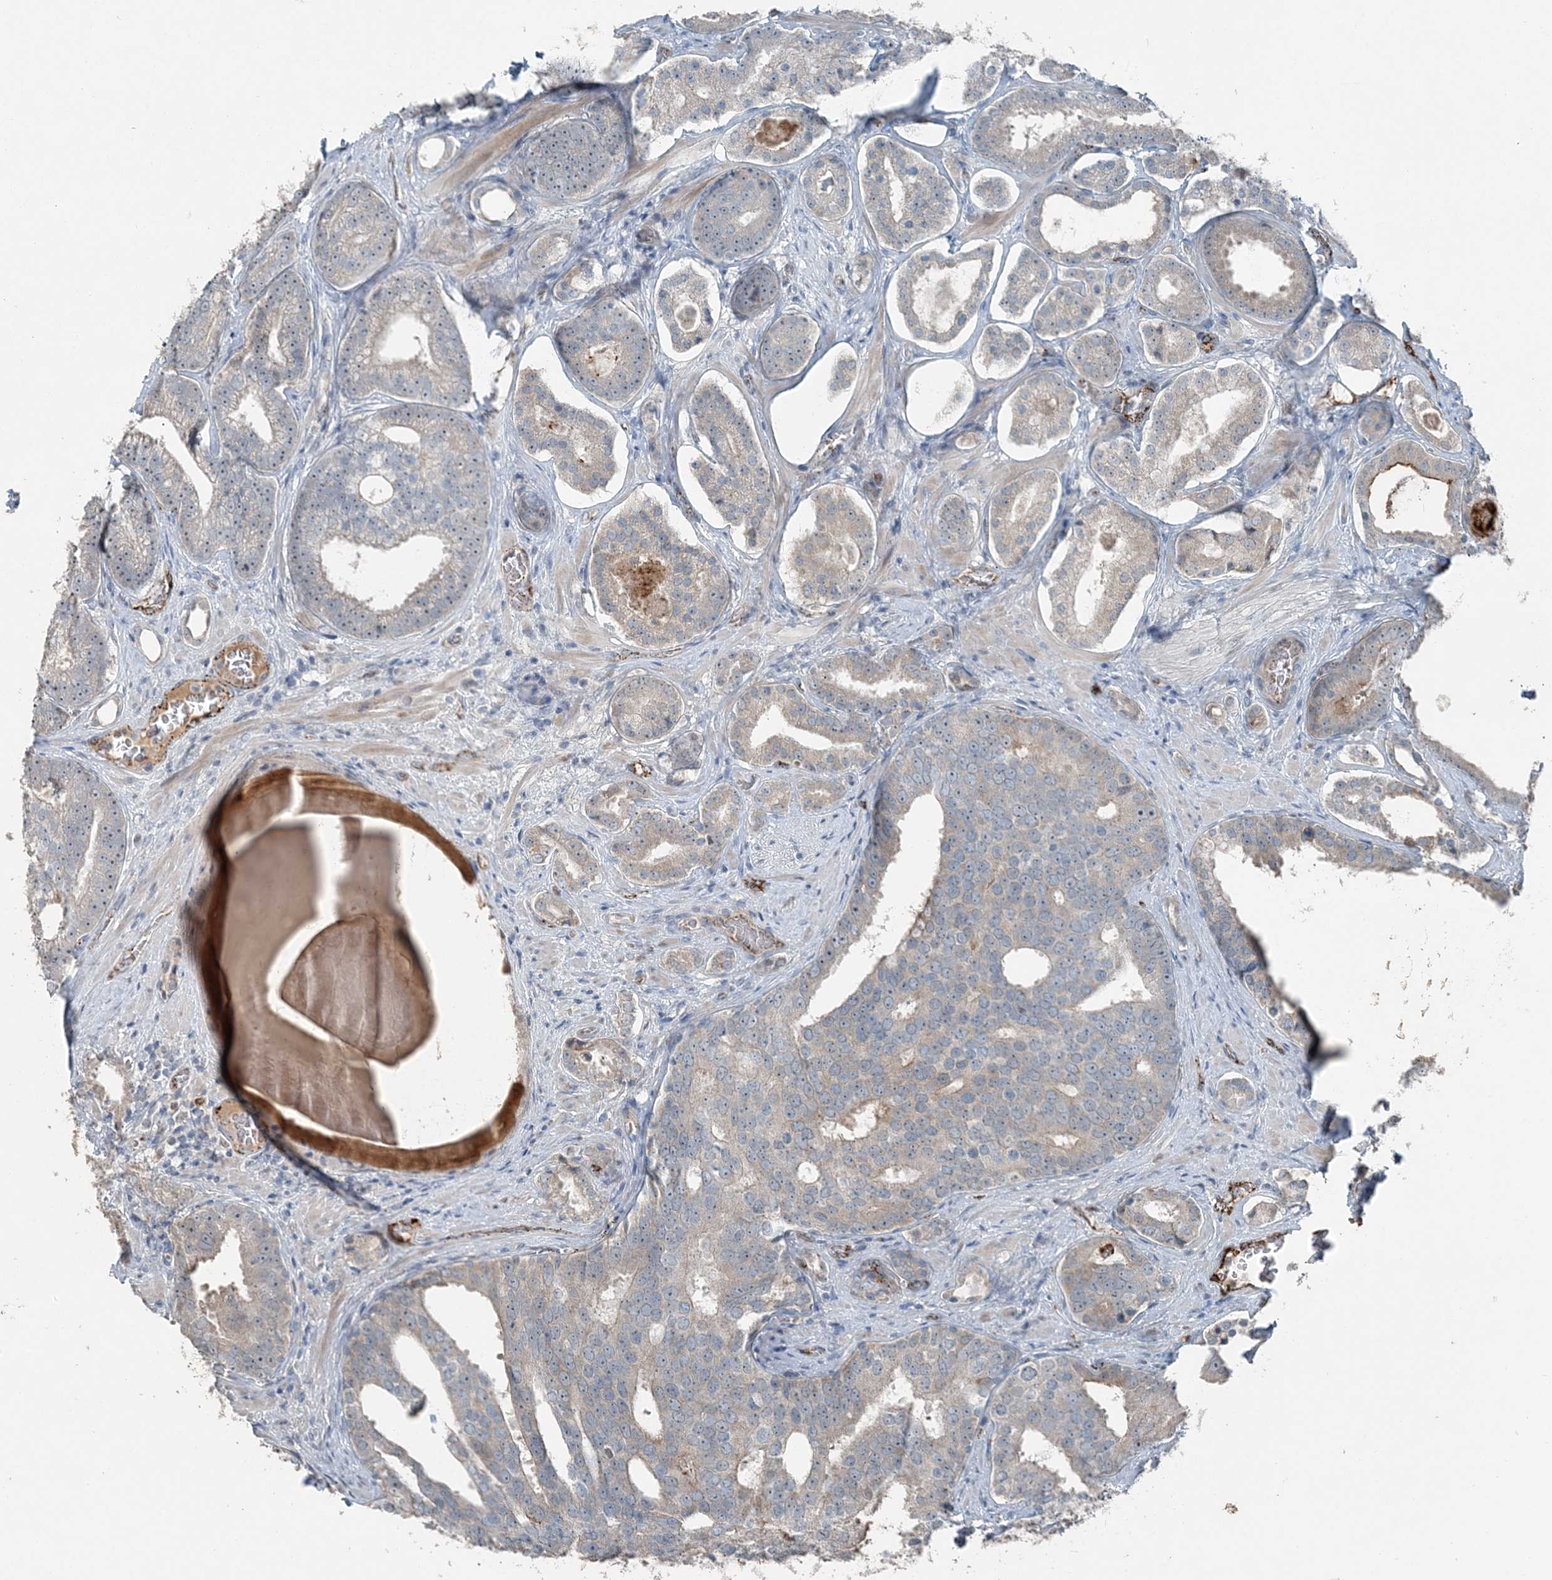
{"staining": {"intensity": "weak", "quantity": "<25%", "location": "cytoplasmic/membranous"}, "tissue": "prostate cancer", "cell_type": "Tumor cells", "image_type": "cancer", "snomed": [{"axis": "morphology", "description": "Adenocarcinoma, High grade"}, {"axis": "topography", "description": "Prostate"}], "caption": "This is an immunohistochemistry photomicrograph of prostate high-grade adenocarcinoma. There is no staining in tumor cells.", "gene": "ELOVL7", "patient": {"sex": "male", "age": 60}}